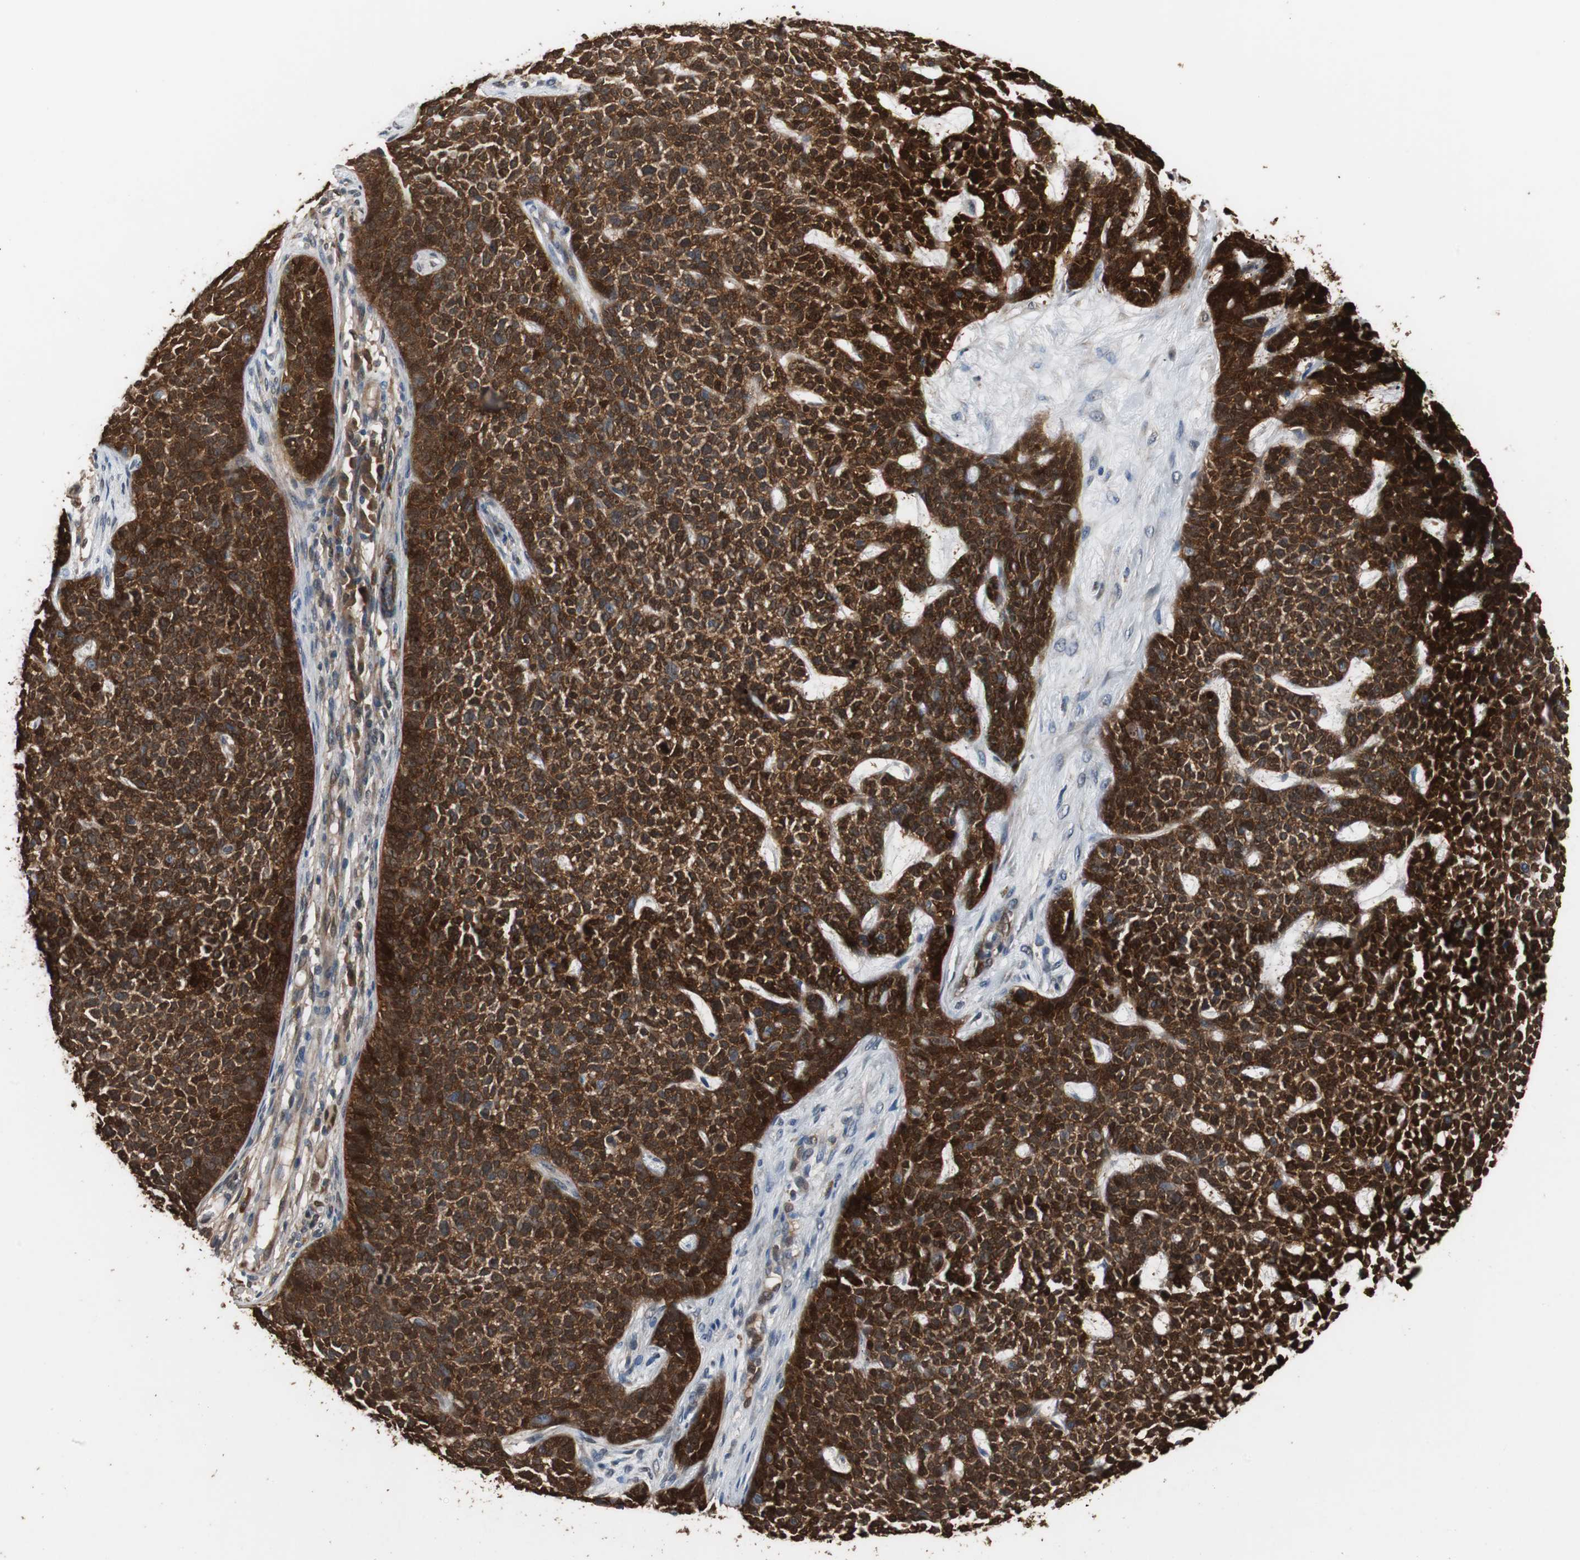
{"staining": {"intensity": "strong", "quantity": ">75%", "location": "cytoplasmic/membranous,nuclear"}, "tissue": "skin cancer", "cell_type": "Tumor cells", "image_type": "cancer", "snomed": [{"axis": "morphology", "description": "Basal cell carcinoma"}, {"axis": "topography", "description": "Skin"}], "caption": "A micrograph of basal cell carcinoma (skin) stained for a protein exhibits strong cytoplasmic/membranous and nuclear brown staining in tumor cells. Nuclei are stained in blue.", "gene": "NDRG1", "patient": {"sex": "female", "age": 84}}